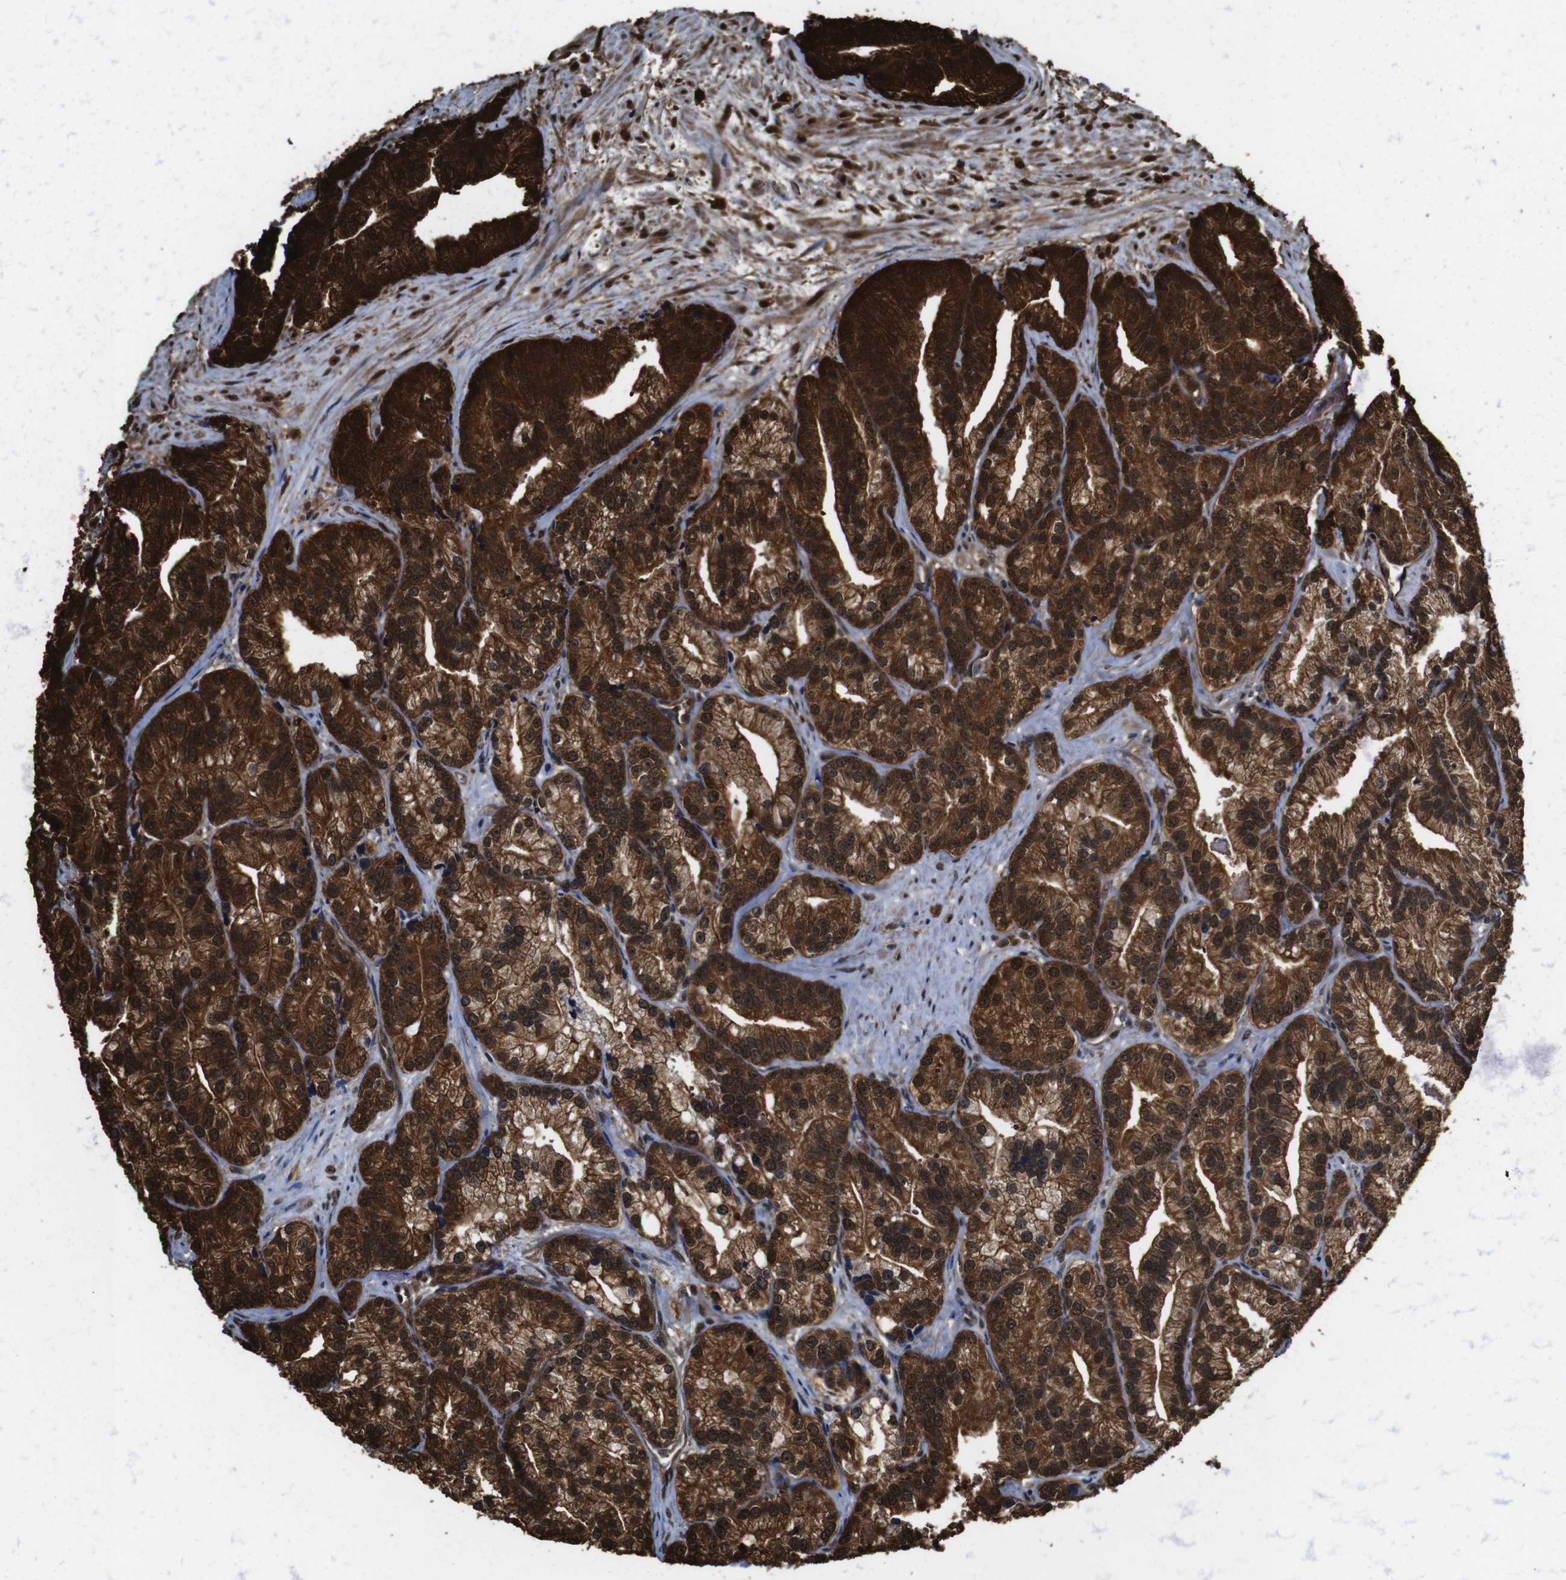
{"staining": {"intensity": "strong", "quantity": ">75%", "location": "cytoplasmic/membranous,nuclear"}, "tissue": "prostate cancer", "cell_type": "Tumor cells", "image_type": "cancer", "snomed": [{"axis": "morphology", "description": "Adenocarcinoma, Low grade"}, {"axis": "topography", "description": "Prostate"}], "caption": "Protein expression analysis of human low-grade adenocarcinoma (prostate) reveals strong cytoplasmic/membranous and nuclear expression in about >75% of tumor cells. (brown staining indicates protein expression, while blue staining denotes nuclei).", "gene": "VCP", "patient": {"sex": "male", "age": 89}}